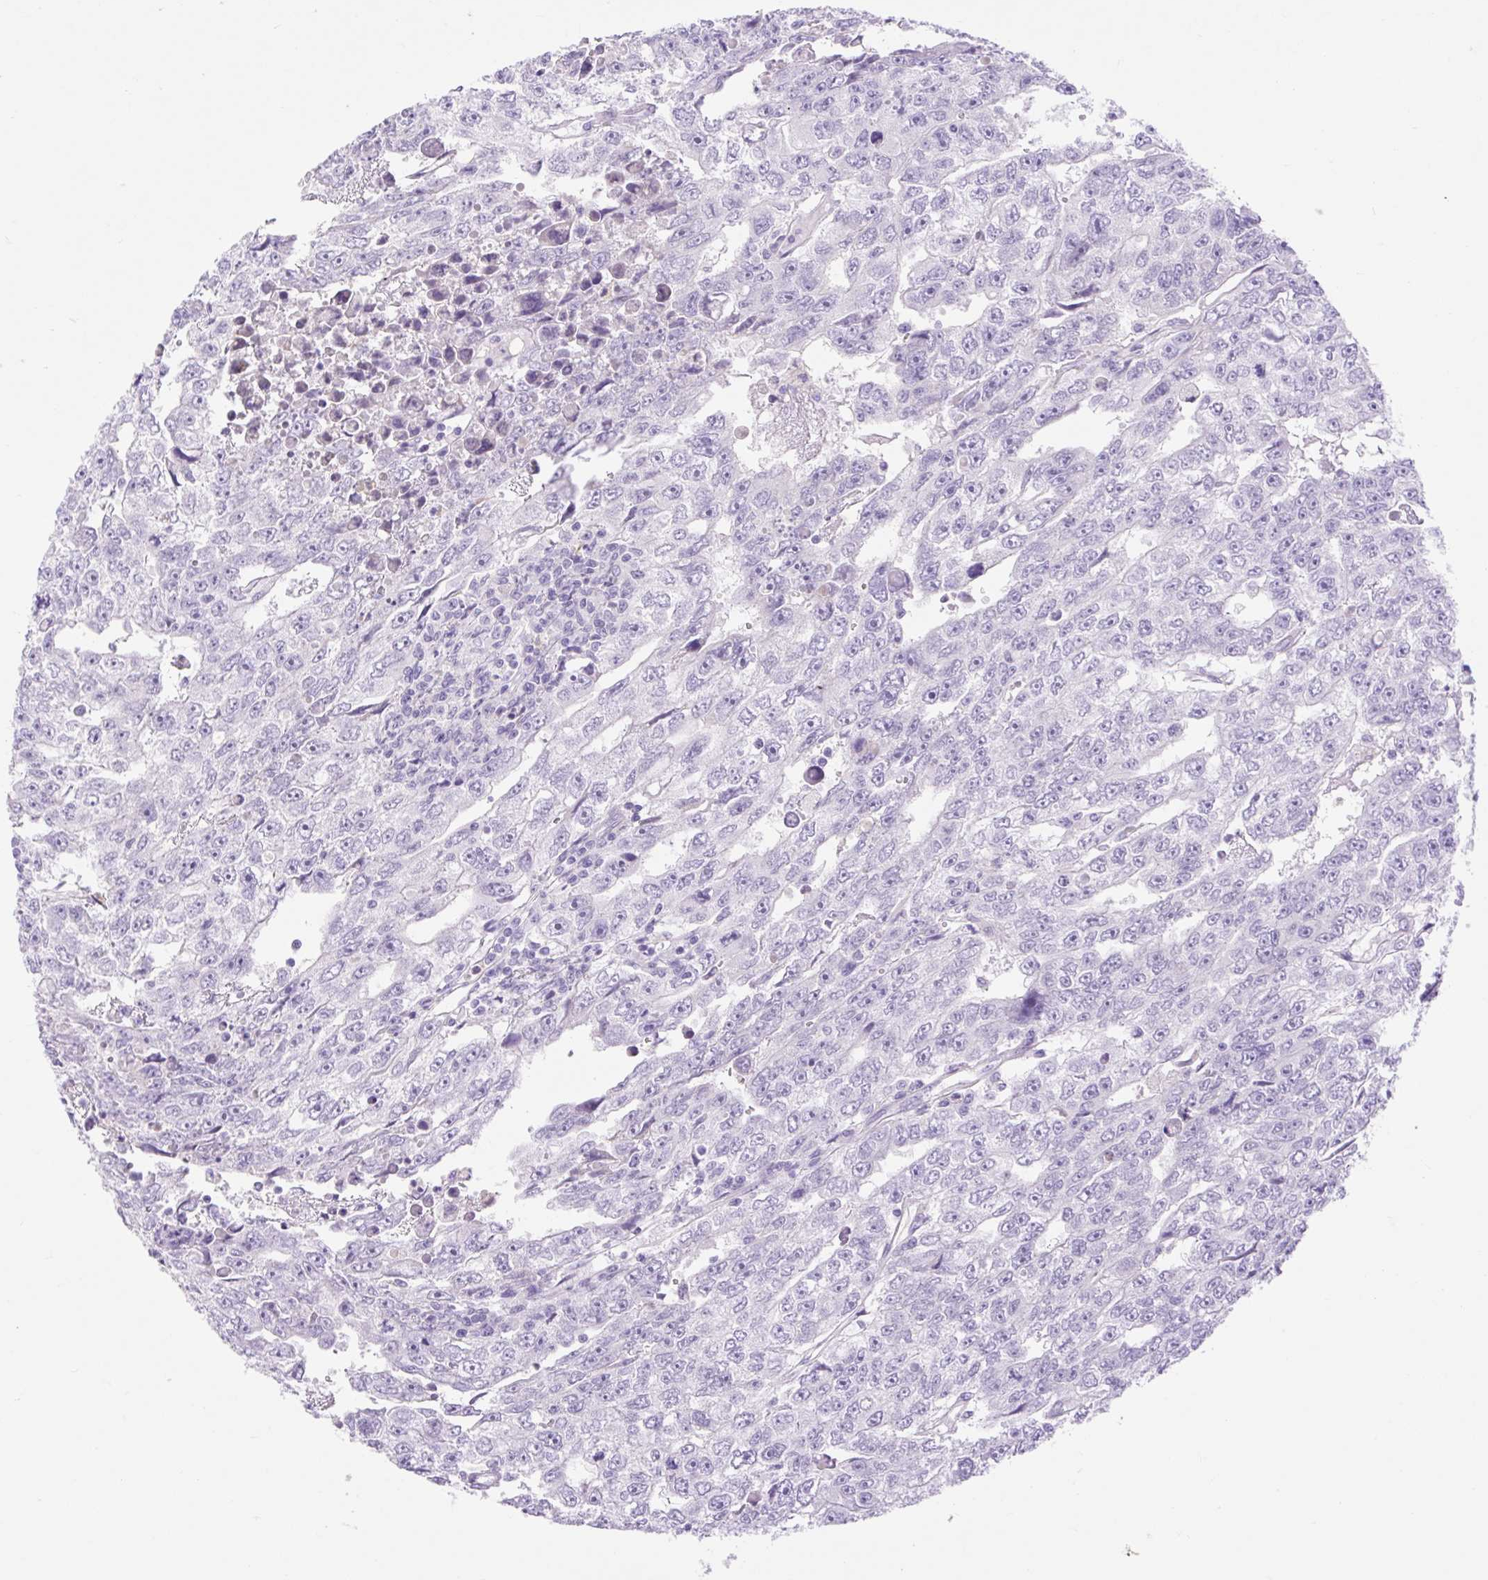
{"staining": {"intensity": "negative", "quantity": "none", "location": "none"}, "tissue": "testis cancer", "cell_type": "Tumor cells", "image_type": "cancer", "snomed": [{"axis": "morphology", "description": "Carcinoma, Embryonal, NOS"}, {"axis": "topography", "description": "Testis"}], "caption": "Testis cancer (embryonal carcinoma) was stained to show a protein in brown. There is no significant expression in tumor cells.", "gene": "SLC25A40", "patient": {"sex": "male", "age": 20}}